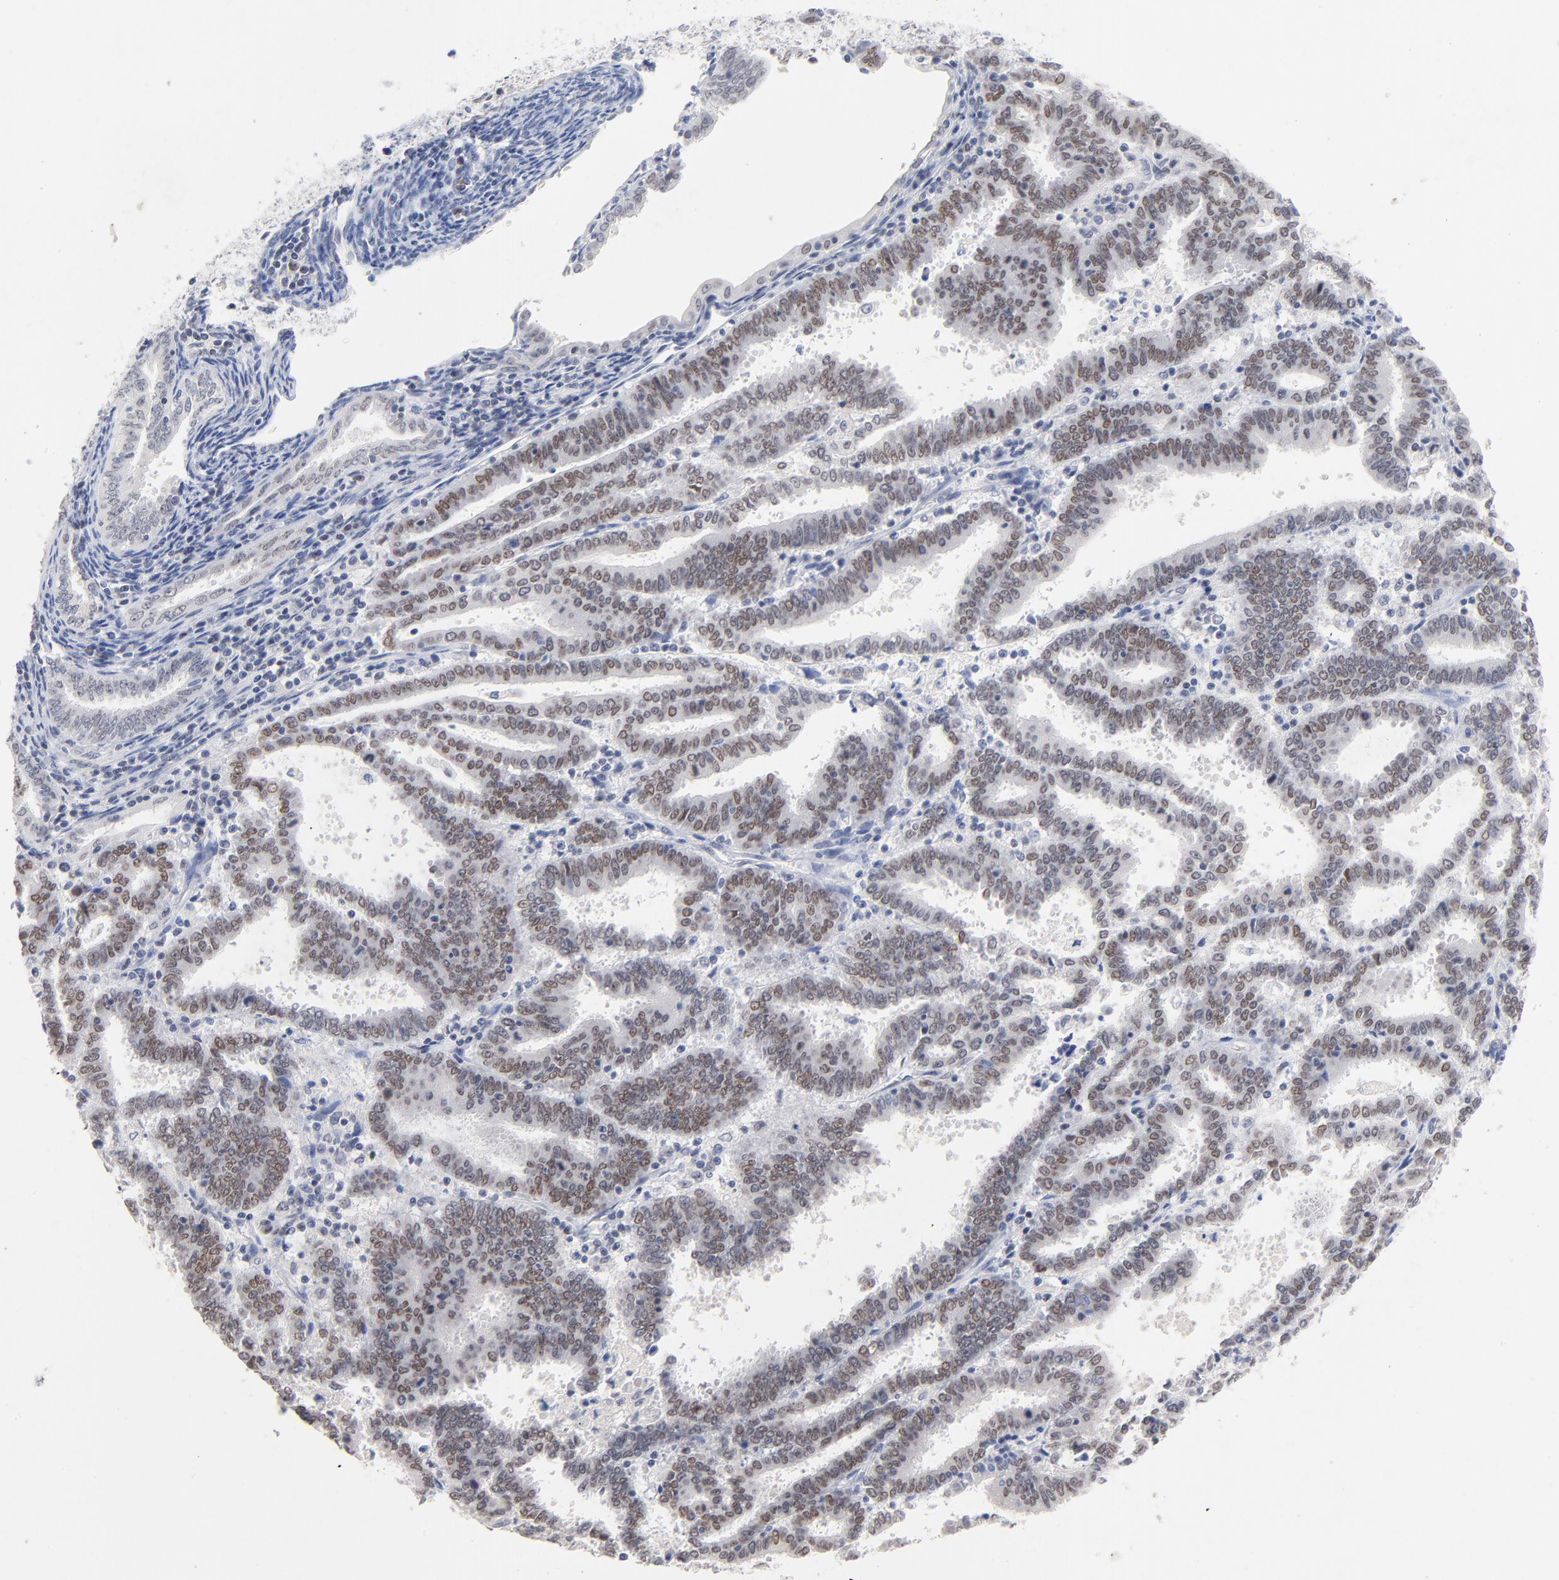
{"staining": {"intensity": "weak", "quantity": ">75%", "location": "nuclear"}, "tissue": "endometrial cancer", "cell_type": "Tumor cells", "image_type": "cancer", "snomed": [{"axis": "morphology", "description": "Adenocarcinoma, NOS"}, {"axis": "topography", "description": "Uterus"}], "caption": "Immunohistochemical staining of human adenocarcinoma (endometrial) reveals low levels of weak nuclear protein staining in approximately >75% of tumor cells.", "gene": "ORC2", "patient": {"sex": "female", "age": 83}}